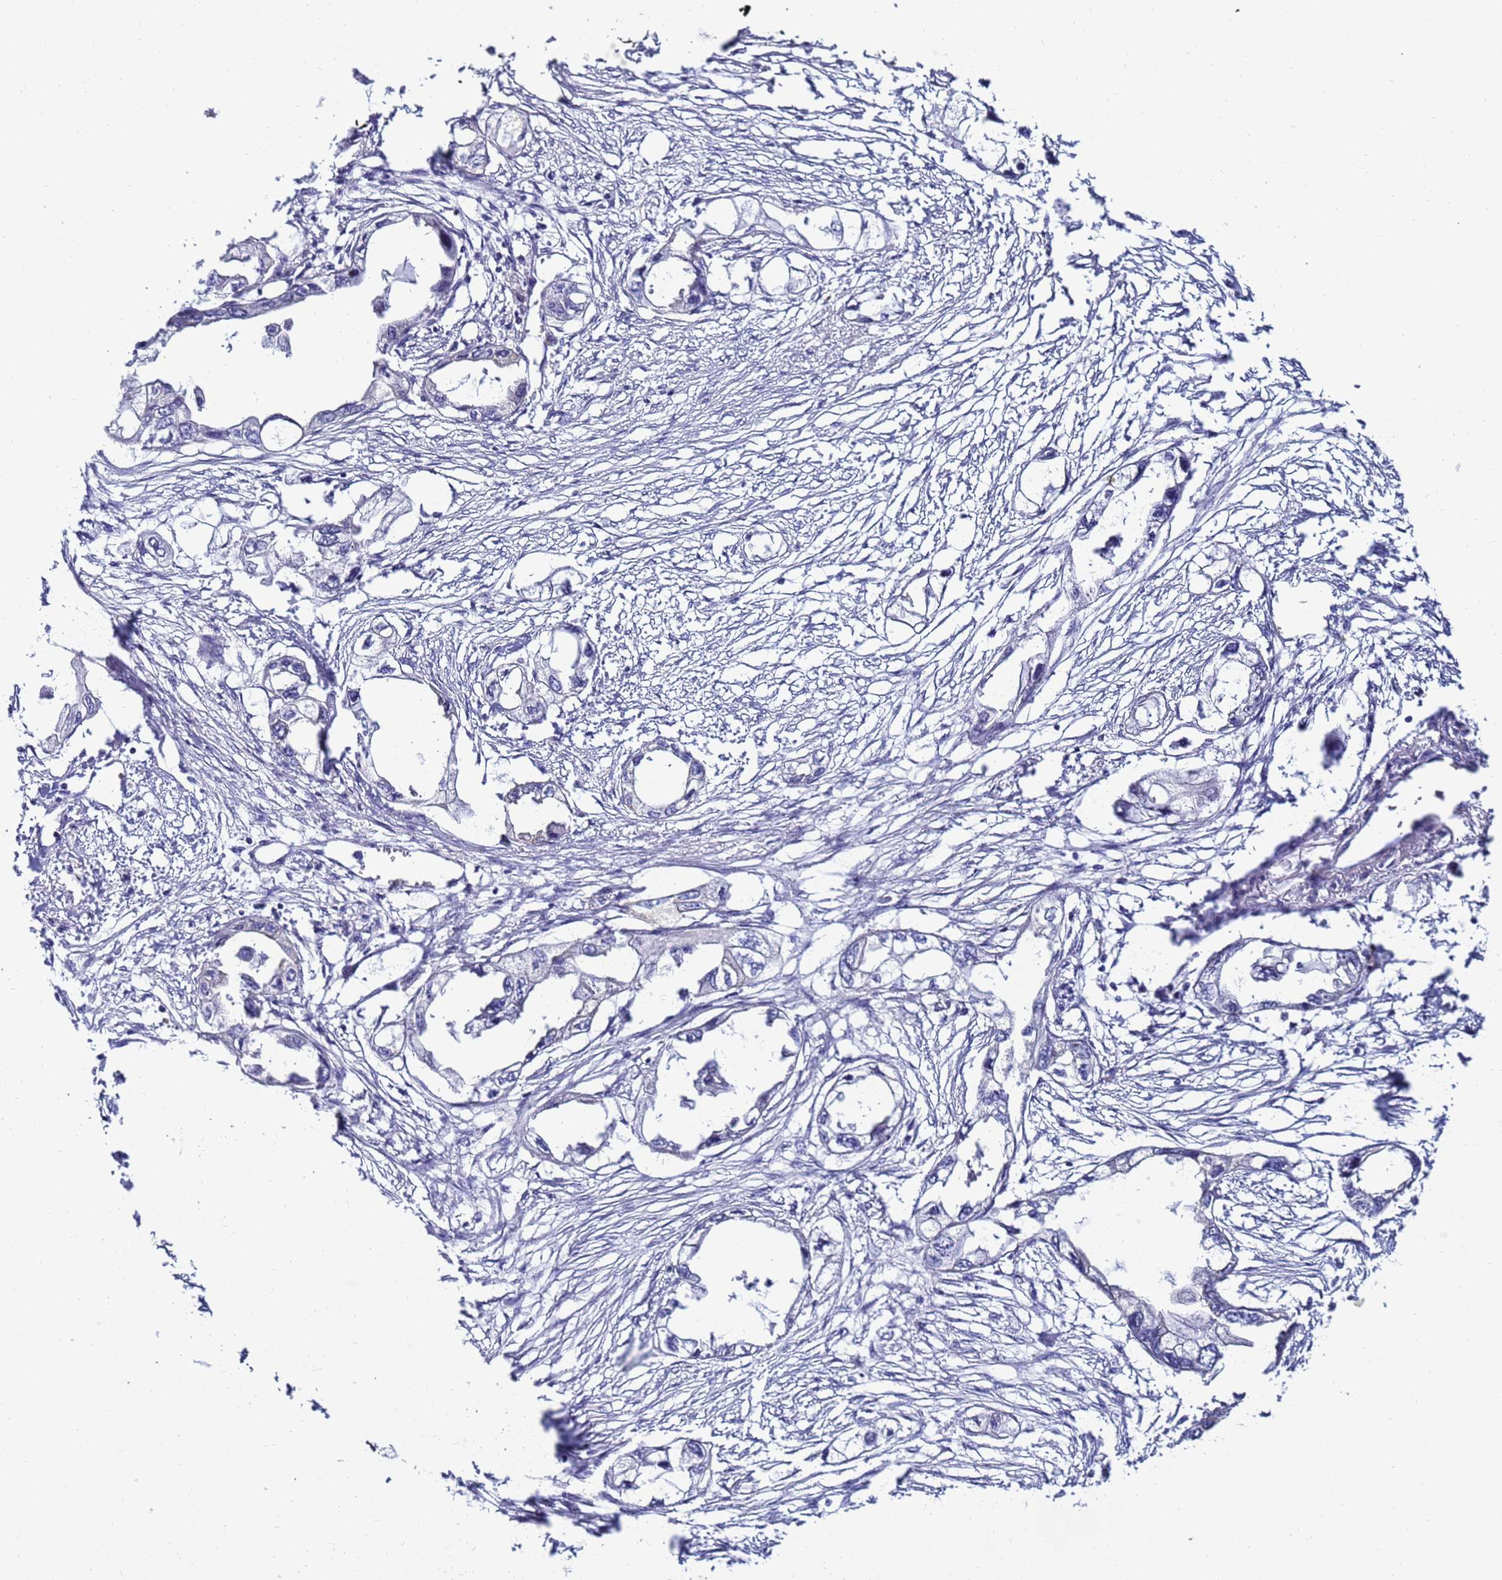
{"staining": {"intensity": "negative", "quantity": "none", "location": "none"}, "tissue": "endometrial cancer", "cell_type": "Tumor cells", "image_type": "cancer", "snomed": [{"axis": "morphology", "description": "Adenocarcinoma, NOS"}, {"axis": "morphology", "description": "Adenocarcinoma, metastatic, NOS"}, {"axis": "topography", "description": "Adipose tissue"}, {"axis": "topography", "description": "Endometrium"}], "caption": "Endometrial cancer stained for a protein using immunohistochemistry demonstrates no expression tumor cells.", "gene": "FAM166B", "patient": {"sex": "female", "age": 67}}